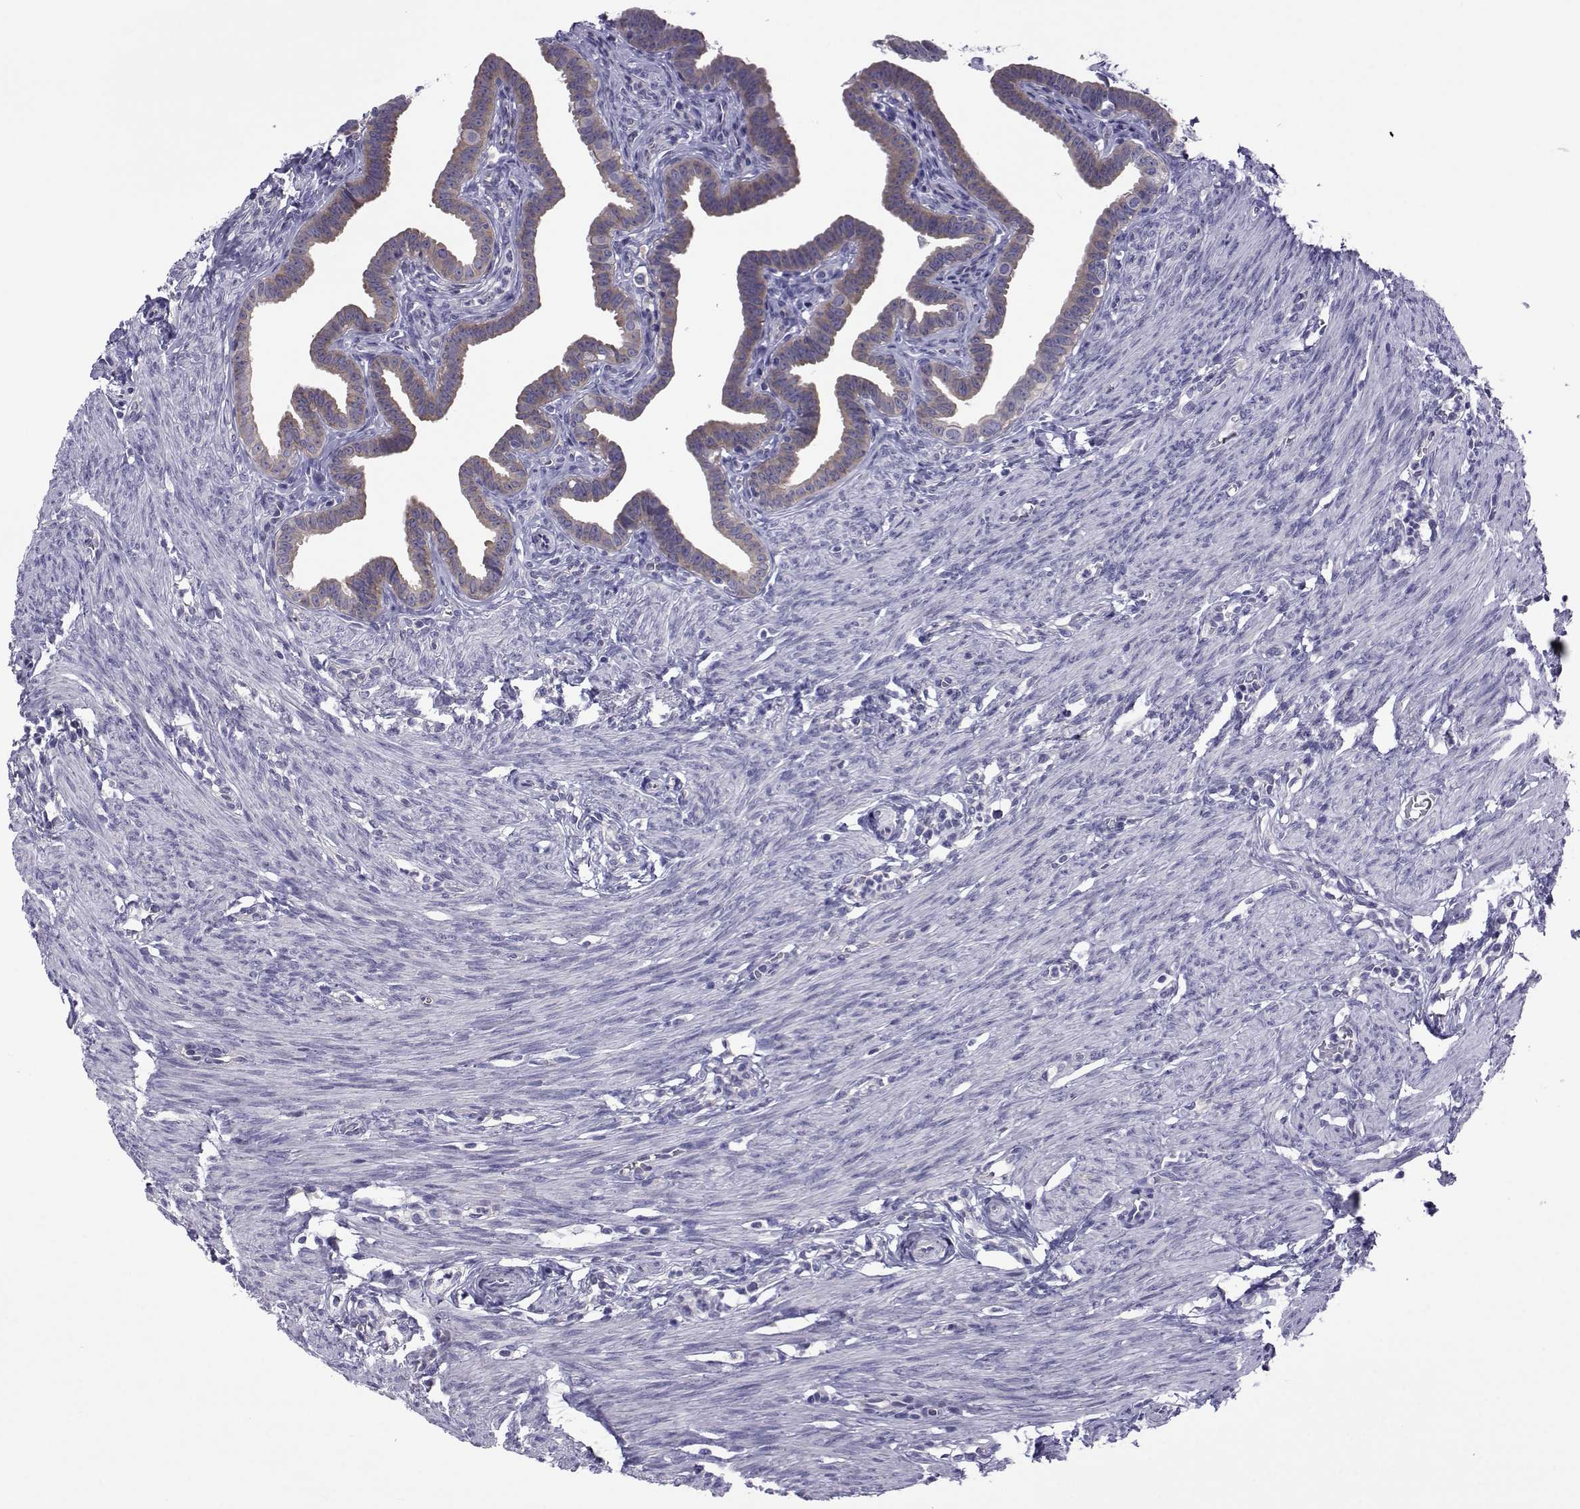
{"staining": {"intensity": "weak", "quantity": "25%-75%", "location": "cytoplasmic/membranous"}, "tissue": "fallopian tube", "cell_type": "Glandular cells", "image_type": "normal", "snomed": [{"axis": "morphology", "description": "Normal tissue, NOS"}, {"axis": "topography", "description": "Fallopian tube"}, {"axis": "topography", "description": "Ovary"}], "caption": "About 25%-75% of glandular cells in benign human fallopian tube demonstrate weak cytoplasmic/membranous protein expression as visualized by brown immunohistochemical staining.", "gene": "COL22A1", "patient": {"sex": "female", "age": 33}}